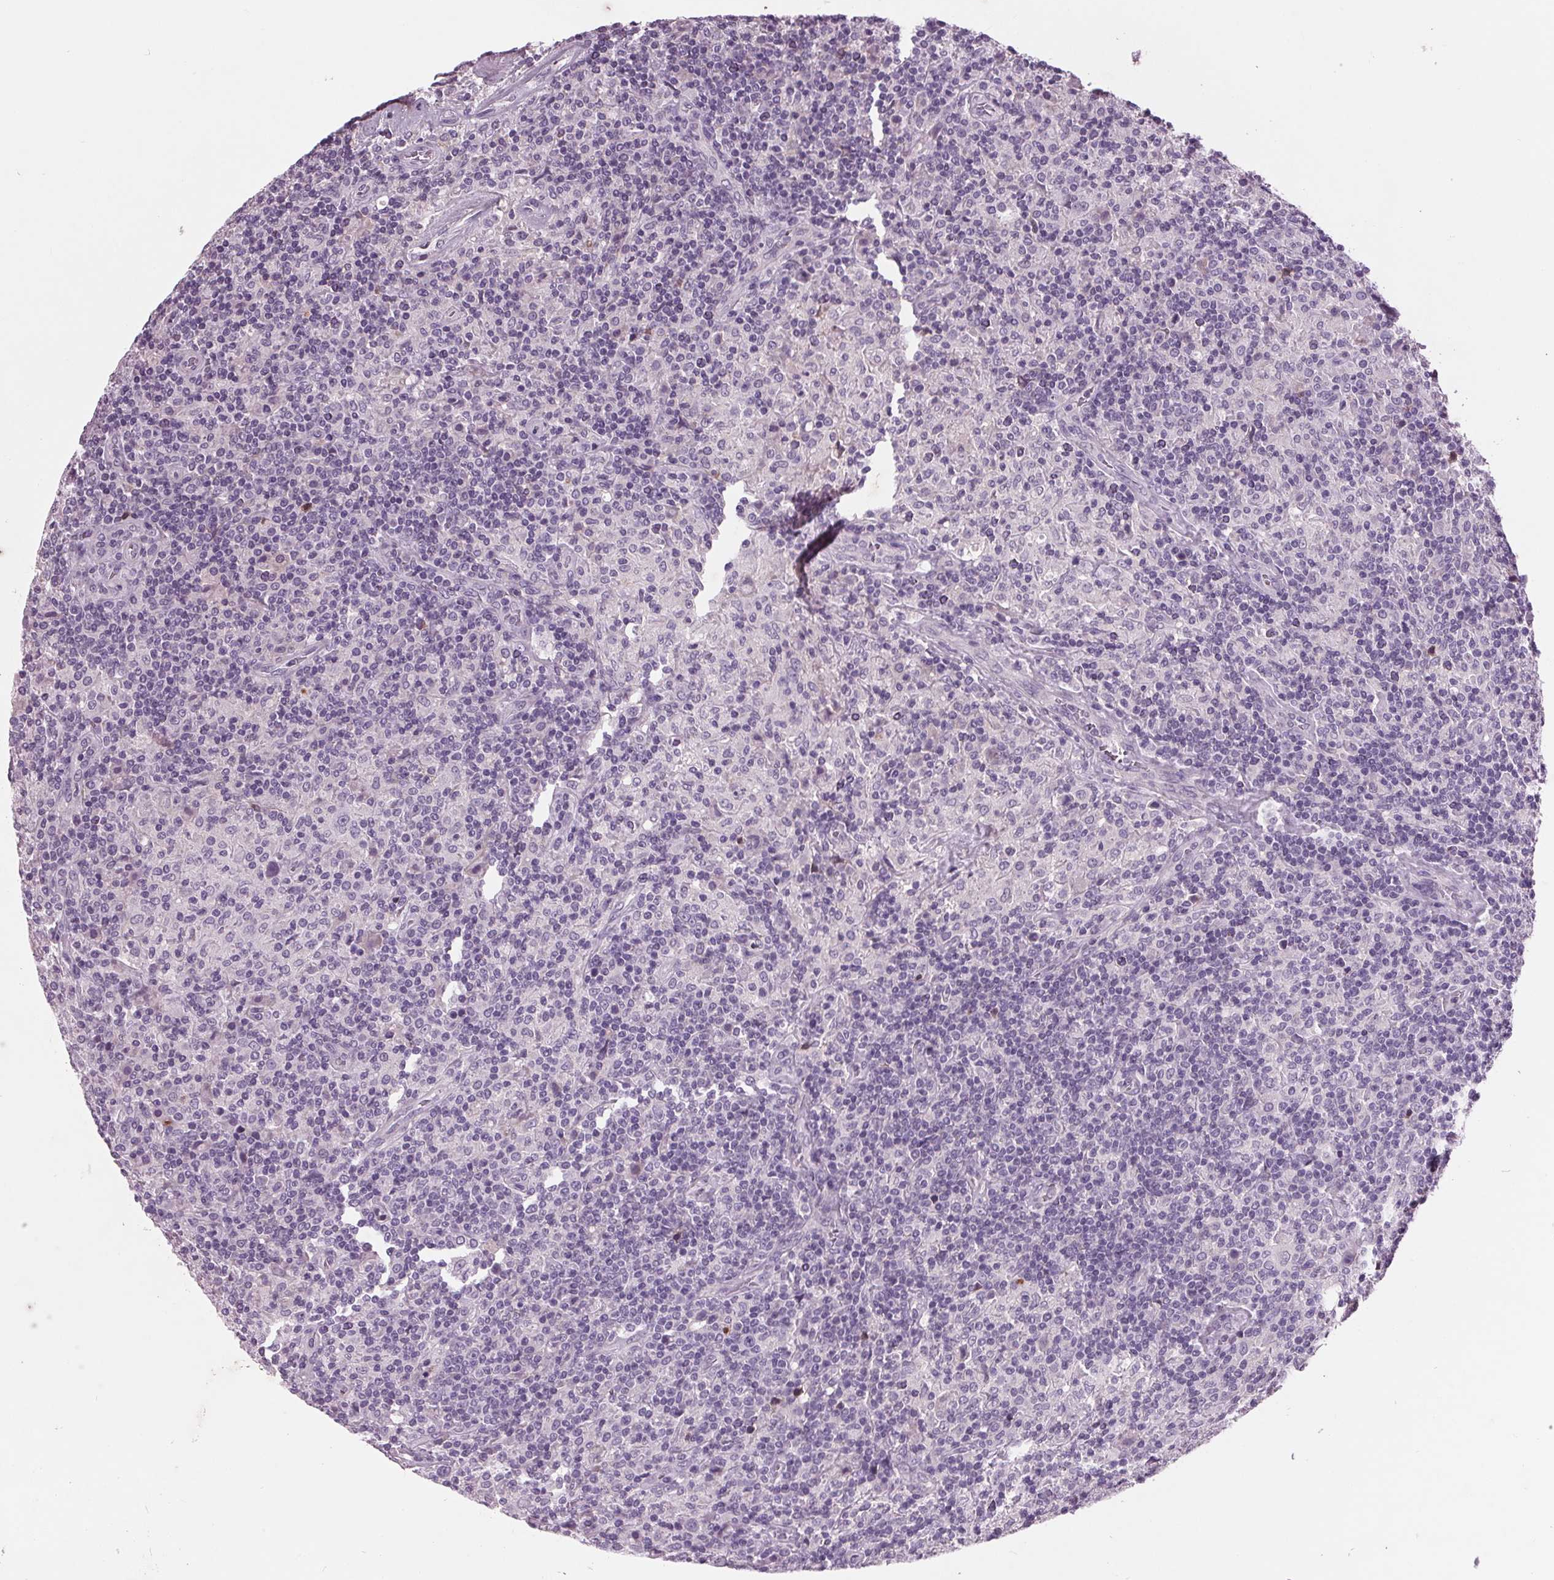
{"staining": {"intensity": "negative", "quantity": "none", "location": "none"}, "tissue": "lymphoma", "cell_type": "Tumor cells", "image_type": "cancer", "snomed": [{"axis": "morphology", "description": "Hodgkin's disease, NOS"}, {"axis": "topography", "description": "Lymph node"}], "caption": "Protein analysis of lymphoma displays no significant staining in tumor cells.", "gene": "C6", "patient": {"sex": "male", "age": 70}}